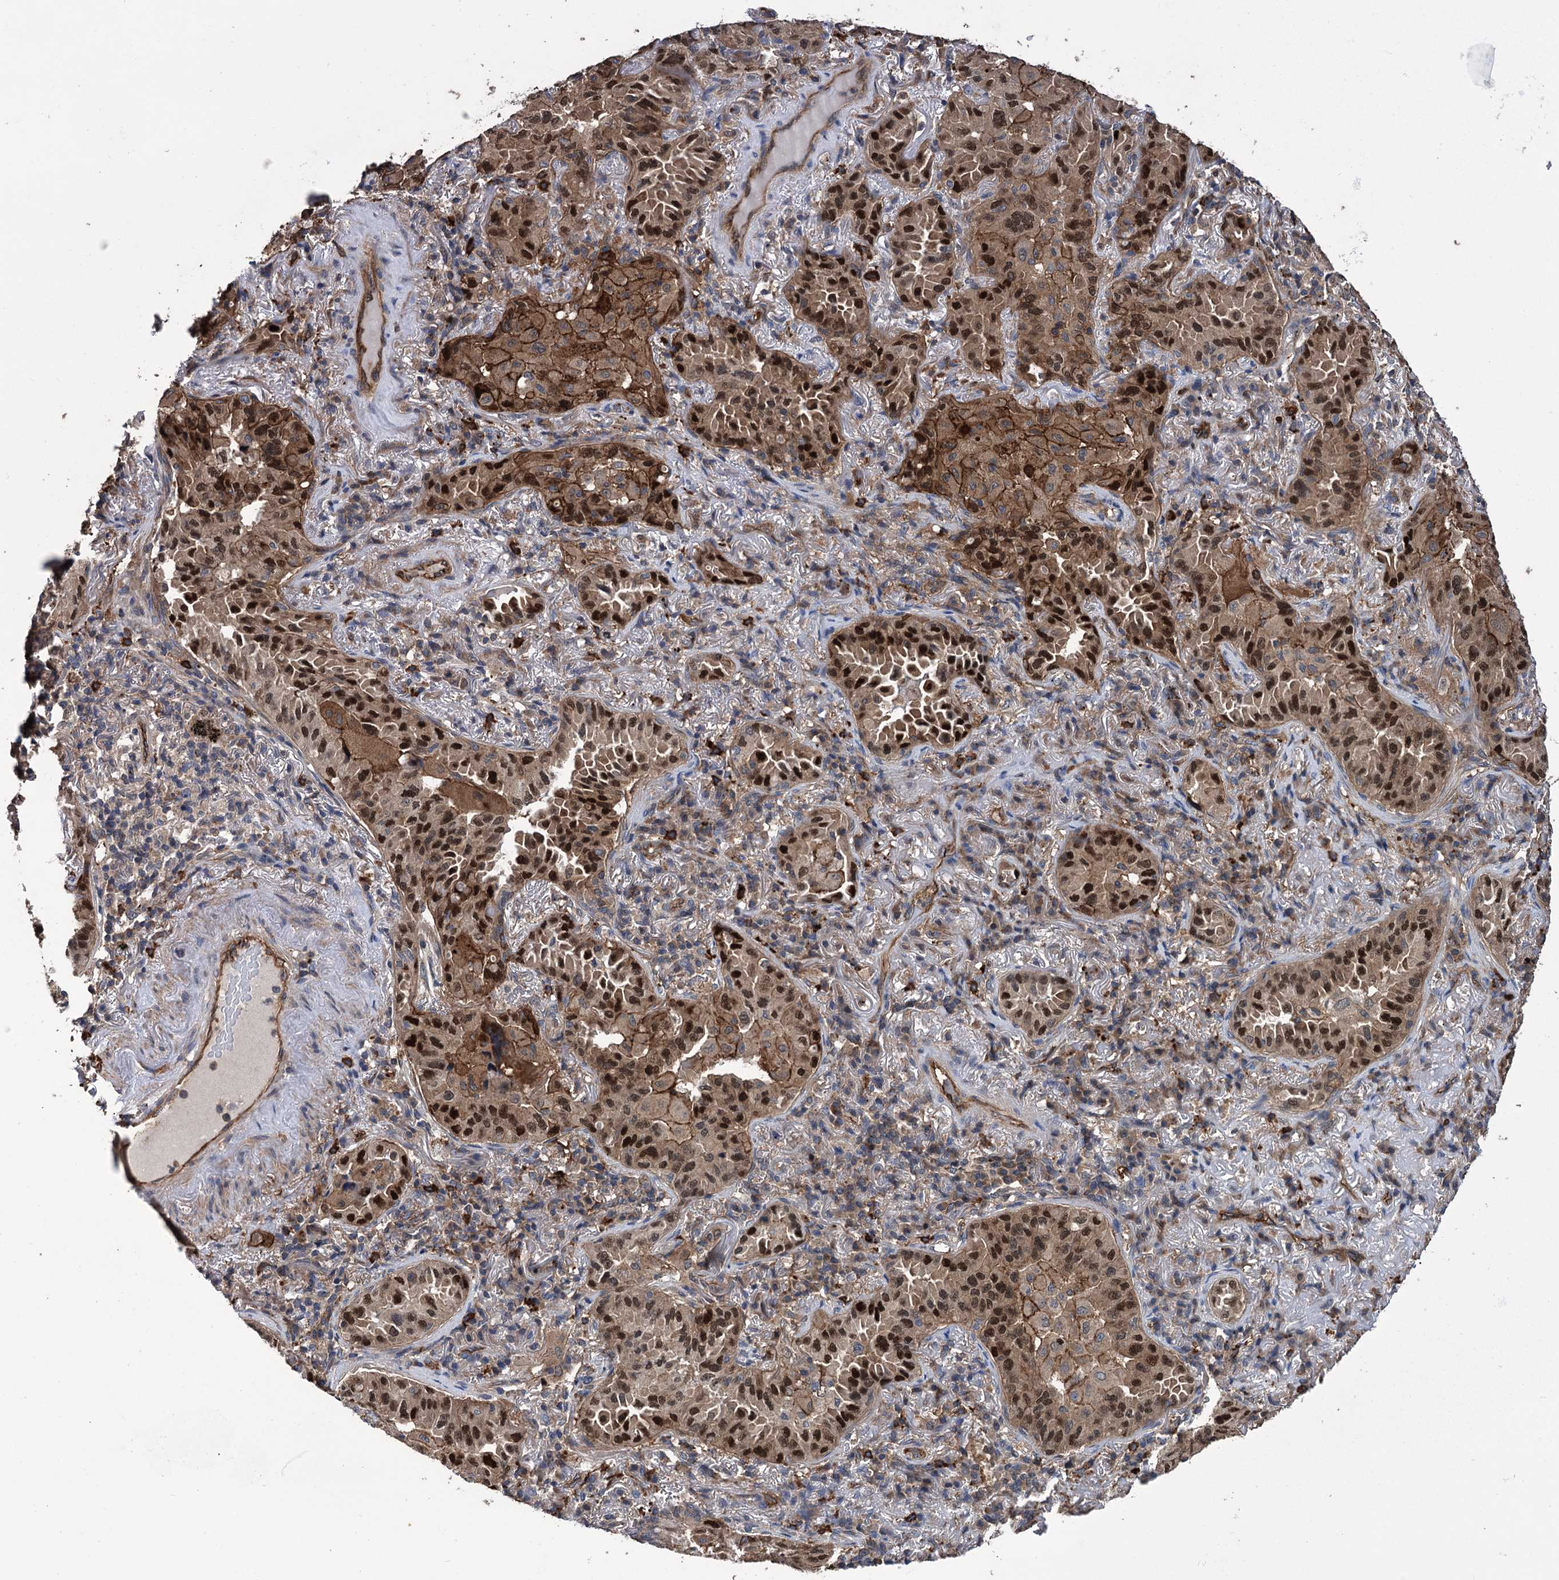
{"staining": {"intensity": "strong", "quantity": ">75%", "location": "cytoplasmic/membranous,nuclear"}, "tissue": "lung cancer", "cell_type": "Tumor cells", "image_type": "cancer", "snomed": [{"axis": "morphology", "description": "Adenocarcinoma, NOS"}, {"axis": "topography", "description": "Lung"}], "caption": "About >75% of tumor cells in human lung cancer demonstrate strong cytoplasmic/membranous and nuclear protein expression as visualized by brown immunohistochemical staining.", "gene": "DPP3", "patient": {"sex": "female", "age": 69}}